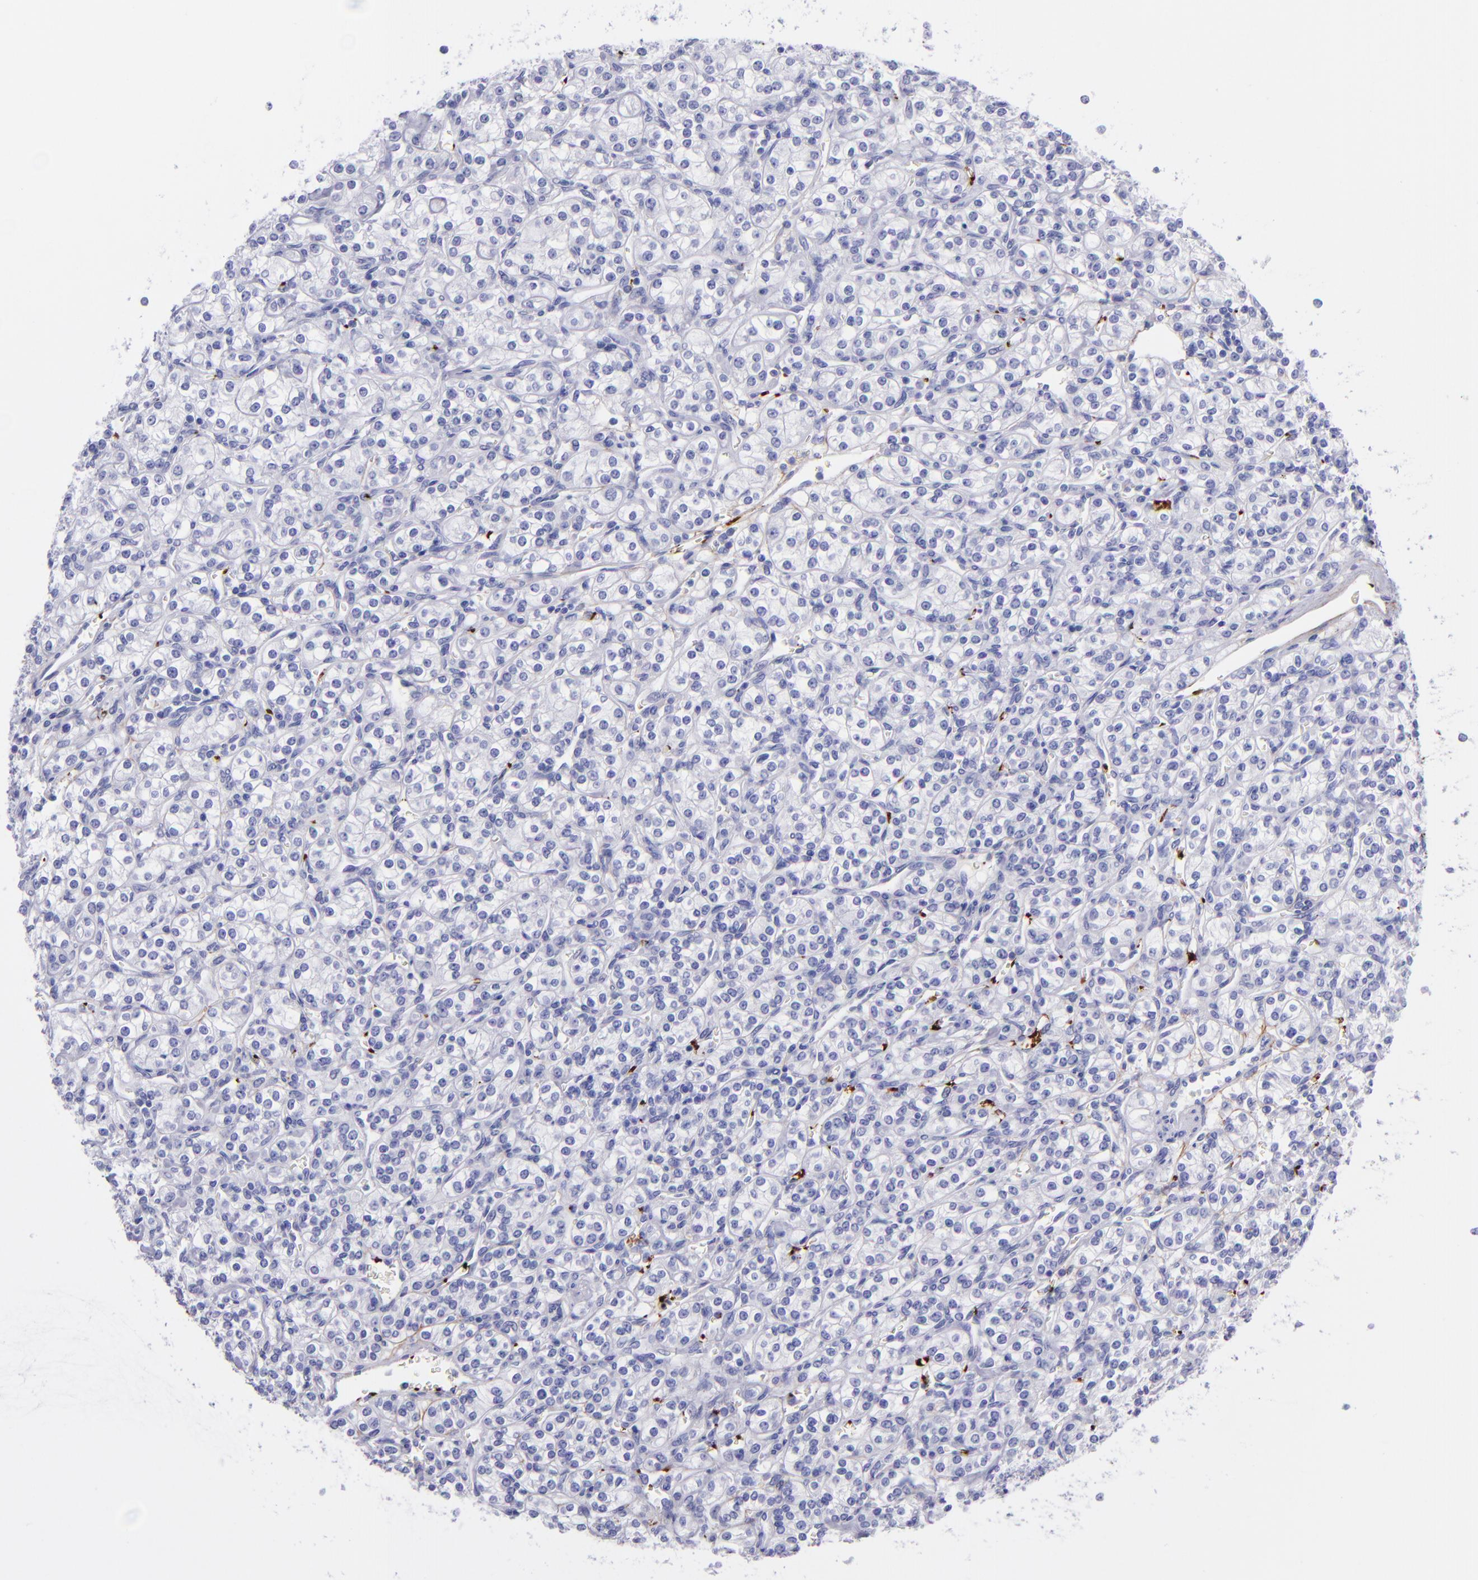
{"staining": {"intensity": "negative", "quantity": "none", "location": "none"}, "tissue": "renal cancer", "cell_type": "Tumor cells", "image_type": "cancer", "snomed": [{"axis": "morphology", "description": "Adenocarcinoma, NOS"}, {"axis": "topography", "description": "Kidney"}], "caption": "This histopathology image is of adenocarcinoma (renal) stained with IHC to label a protein in brown with the nuclei are counter-stained blue. There is no staining in tumor cells.", "gene": "EFCAB13", "patient": {"sex": "male", "age": 77}}